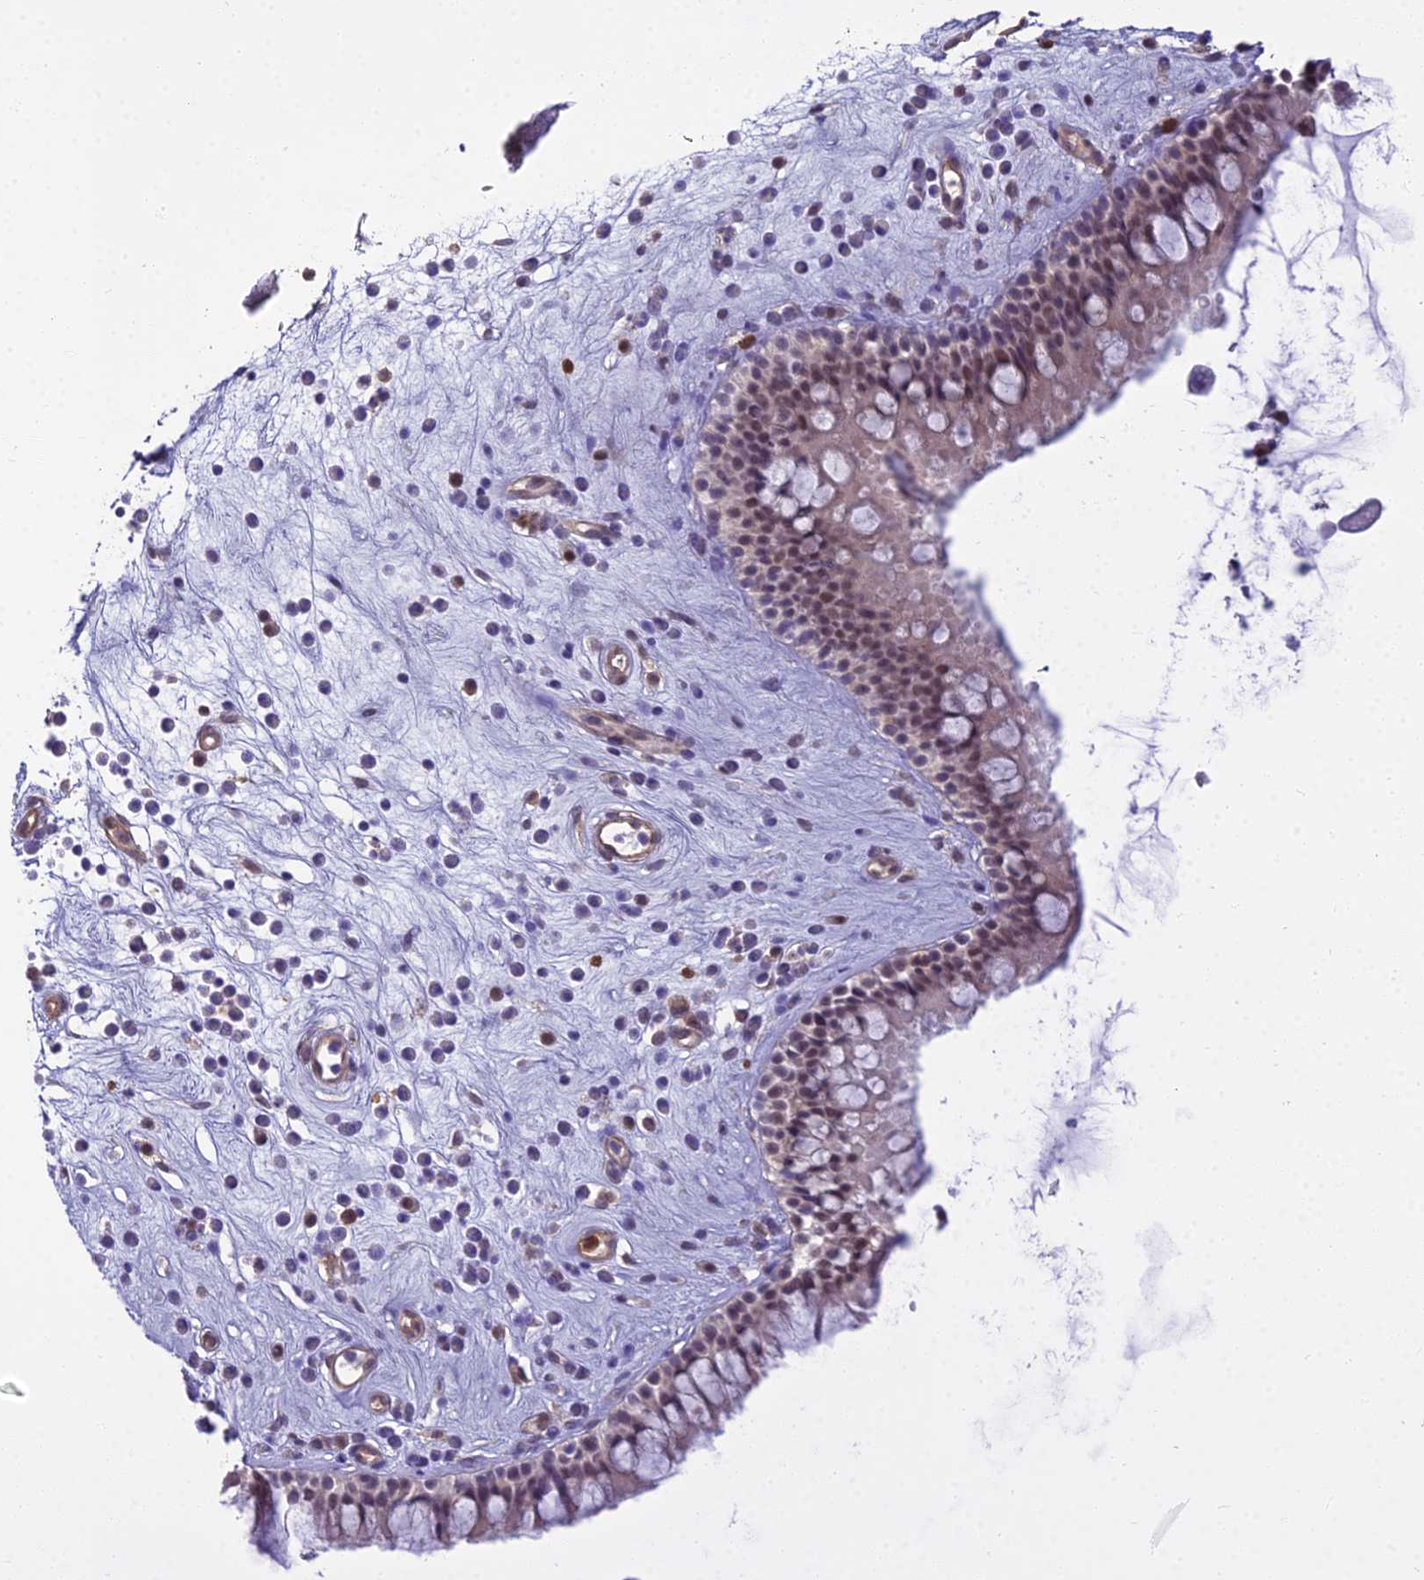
{"staining": {"intensity": "moderate", "quantity": ">75%", "location": "nuclear"}, "tissue": "nasopharynx", "cell_type": "Respiratory epithelial cells", "image_type": "normal", "snomed": [{"axis": "morphology", "description": "Normal tissue, NOS"}, {"axis": "morphology", "description": "Inflammation, NOS"}, {"axis": "topography", "description": "Nasopharynx"}], "caption": "Nasopharynx stained with DAB IHC displays medium levels of moderate nuclear staining in about >75% of respiratory epithelial cells.", "gene": "BLNK", "patient": {"sex": "male", "age": 29}}